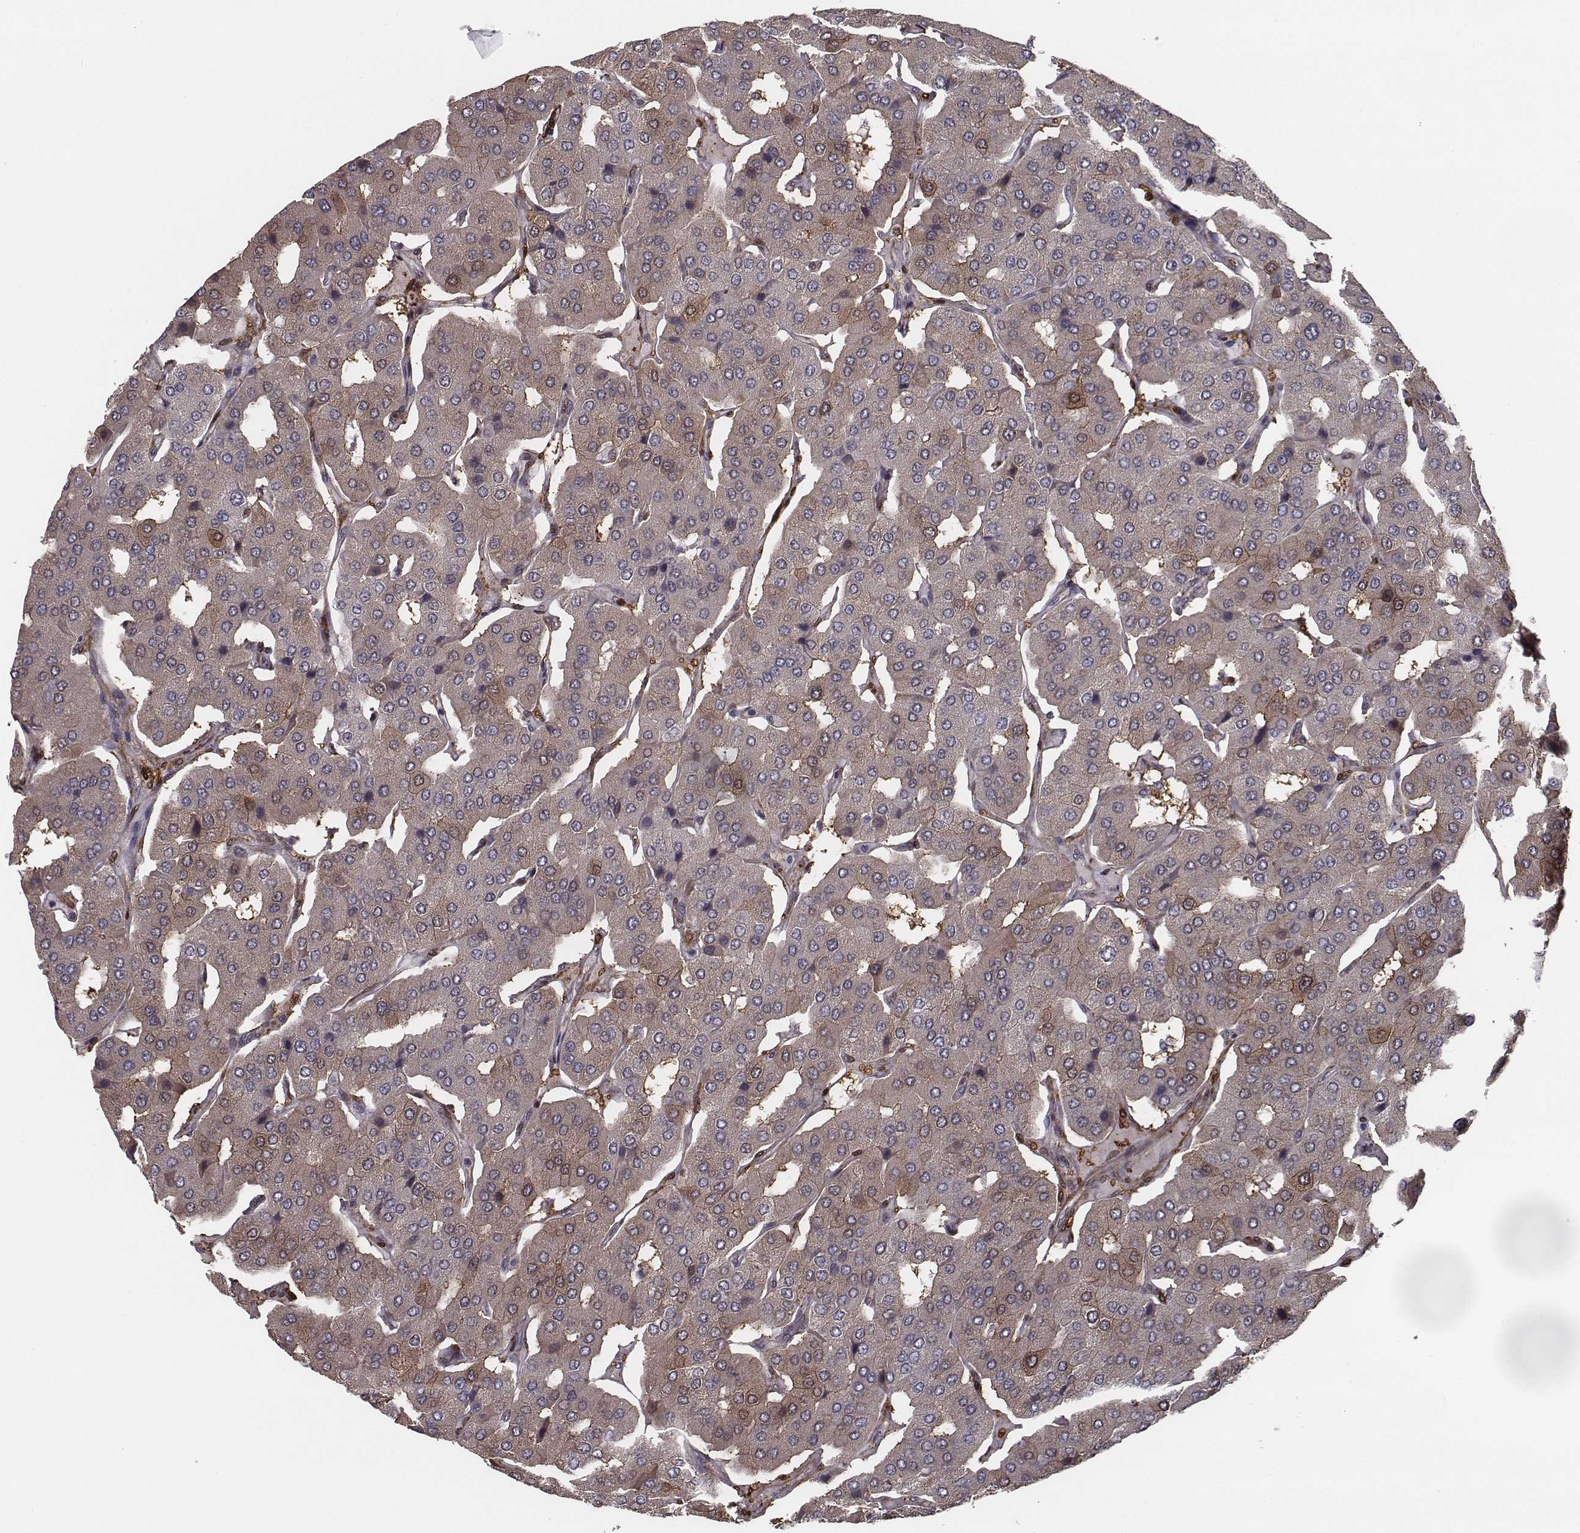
{"staining": {"intensity": "moderate", "quantity": "<25%", "location": "cytoplasmic/membranous"}, "tissue": "parathyroid gland", "cell_type": "Glandular cells", "image_type": "normal", "snomed": [{"axis": "morphology", "description": "Normal tissue, NOS"}, {"axis": "morphology", "description": "Adenoma, NOS"}, {"axis": "topography", "description": "Parathyroid gland"}], "caption": "The immunohistochemical stain shows moderate cytoplasmic/membranous staining in glandular cells of unremarkable parathyroid gland.", "gene": "ISYNA1", "patient": {"sex": "female", "age": 86}}